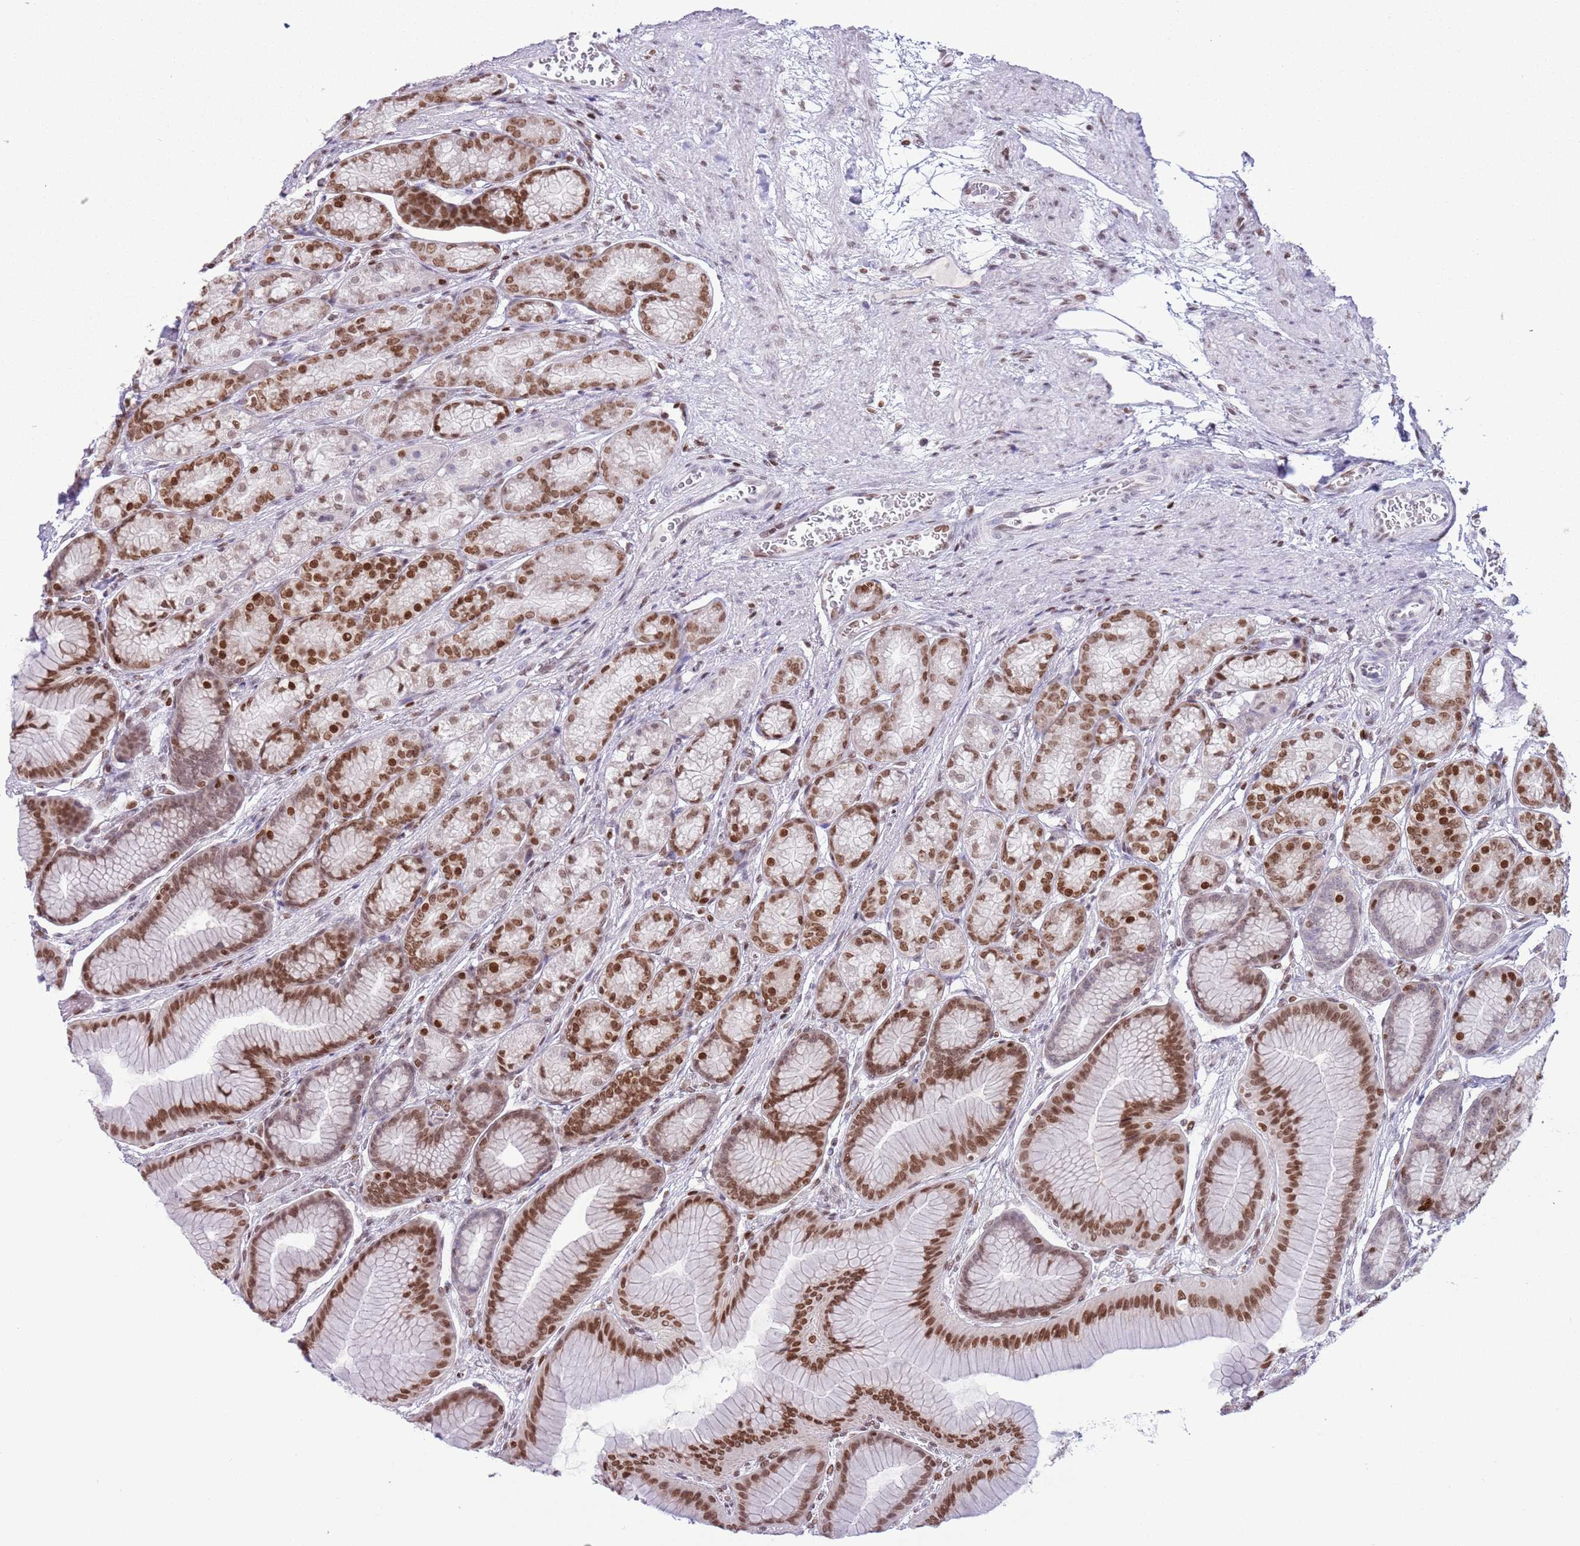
{"staining": {"intensity": "moderate", "quantity": ">75%", "location": "nuclear"}, "tissue": "stomach", "cell_type": "Glandular cells", "image_type": "normal", "snomed": [{"axis": "morphology", "description": "Normal tissue, NOS"}, {"axis": "morphology", "description": "Adenocarcinoma, NOS"}, {"axis": "morphology", "description": "Adenocarcinoma, High grade"}, {"axis": "topography", "description": "Stomach, upper"}, {"axis": "topography", "description": "Stomach"}], "caption": "Stomach stained with DAB (3,3'-diaminobenzidine) immunohistochemistry (IHC) demonstrates medium levels of moderate nuclear expression in about >75% of glandular cells. (brown staining indicates protein expression, while blue staining denotes nuclei).", "gene": "SELENOH", "patient": {"sex": "female", "age": 65}}